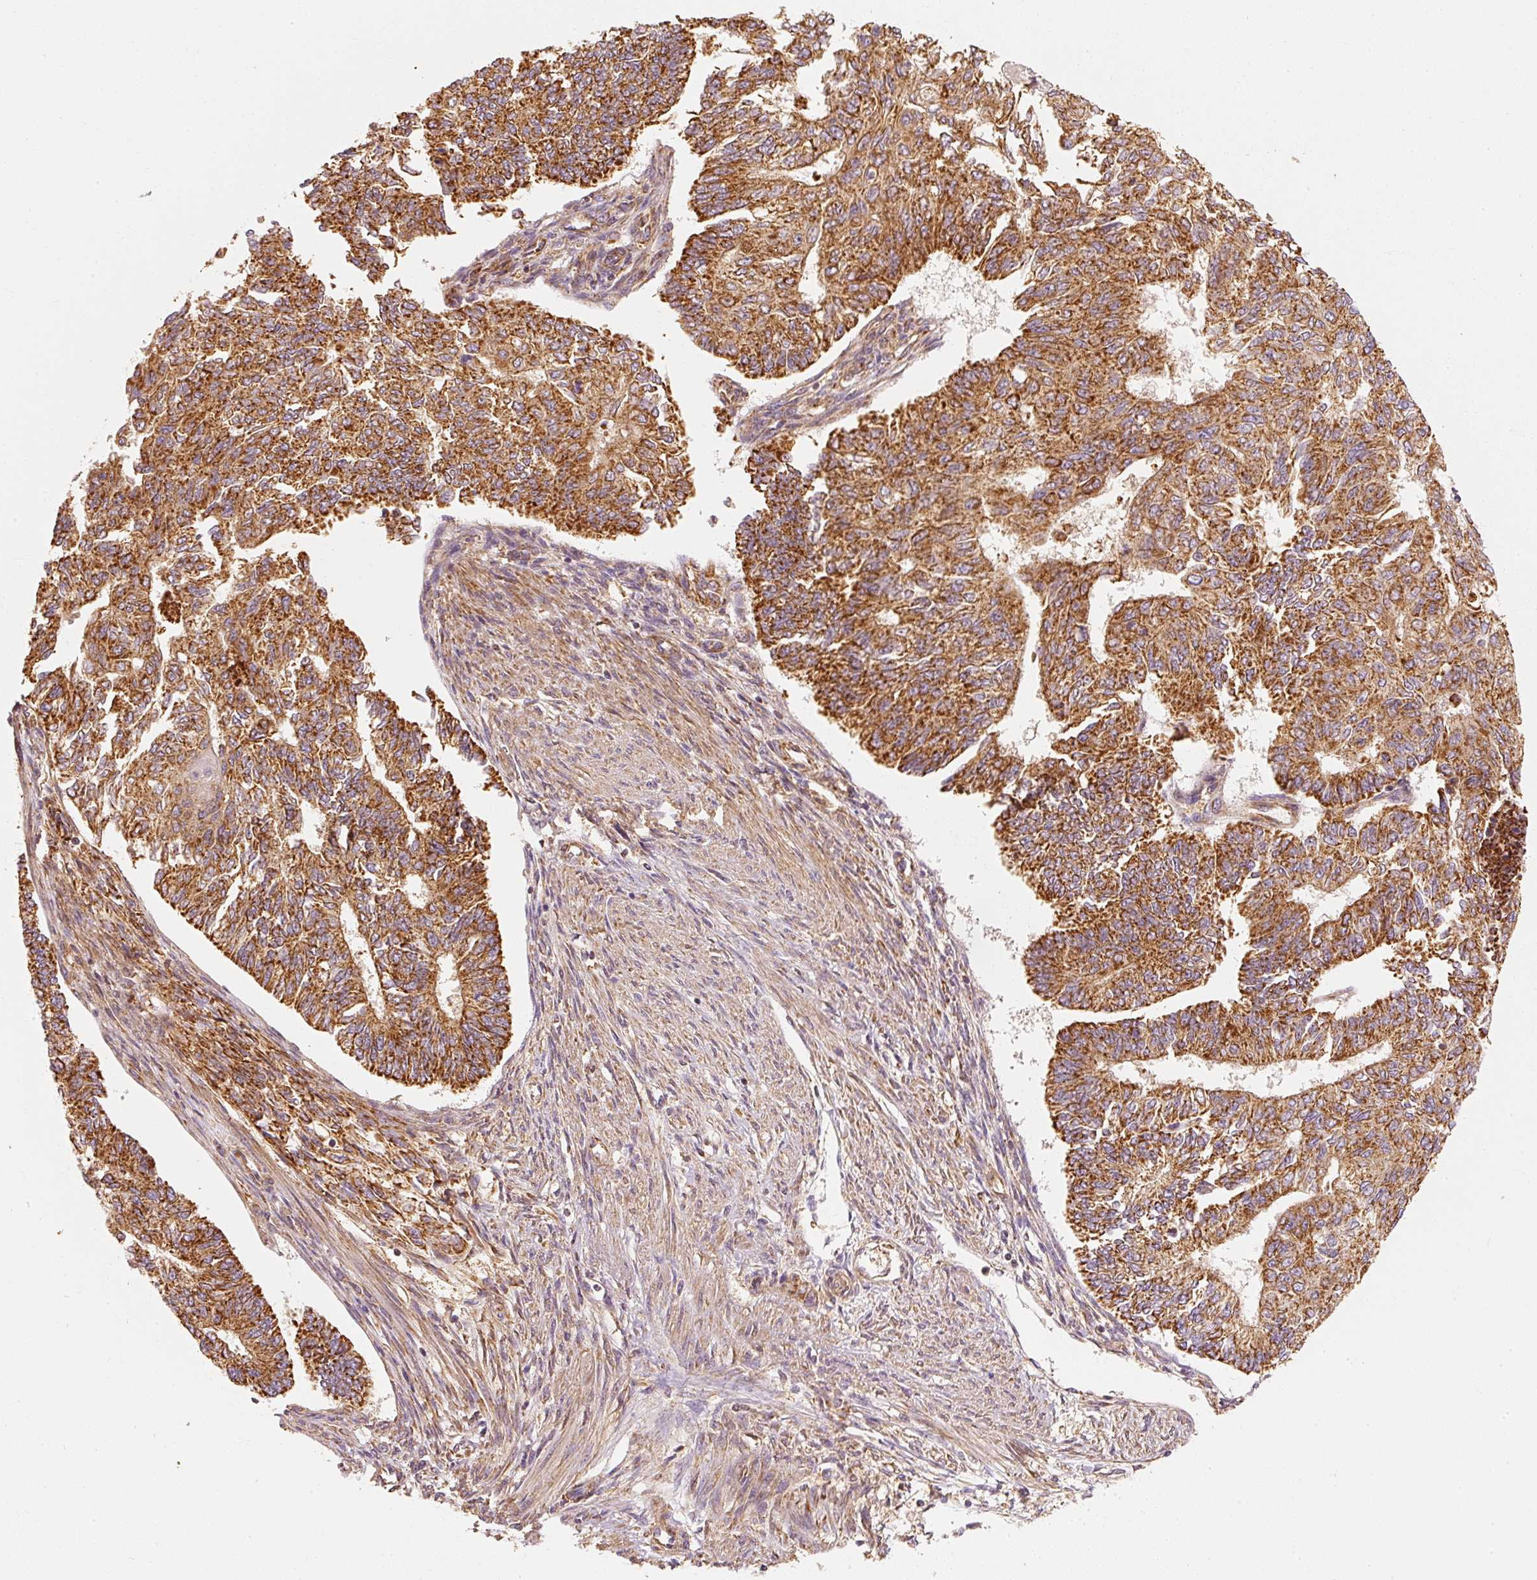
{"staining": {"intensity": "strong", "quantity": ">75%", "location": "cytoplasmic/membranous"}, "tissue": "endometrial cancer", "cell_type": "Tumor cells", "image_type": "cancer", "snomed": [{"axis": "morphology", "description": "Adenocarcinoma, NOS"}, {"axis": "topography", "description": "Endometrium"}], "caption": "DAB immunohistochemical staining of human endometrial adenocarcinoma exhibits strong cytoplasmic/membranous protein expression in about >75% of tumor cells. Immunohistochemistry (ihc) stains the protein in brown and the nuclei are stained blue.", "gene": "TOMM40", "patient": {"sex": "female", "age": 32}}